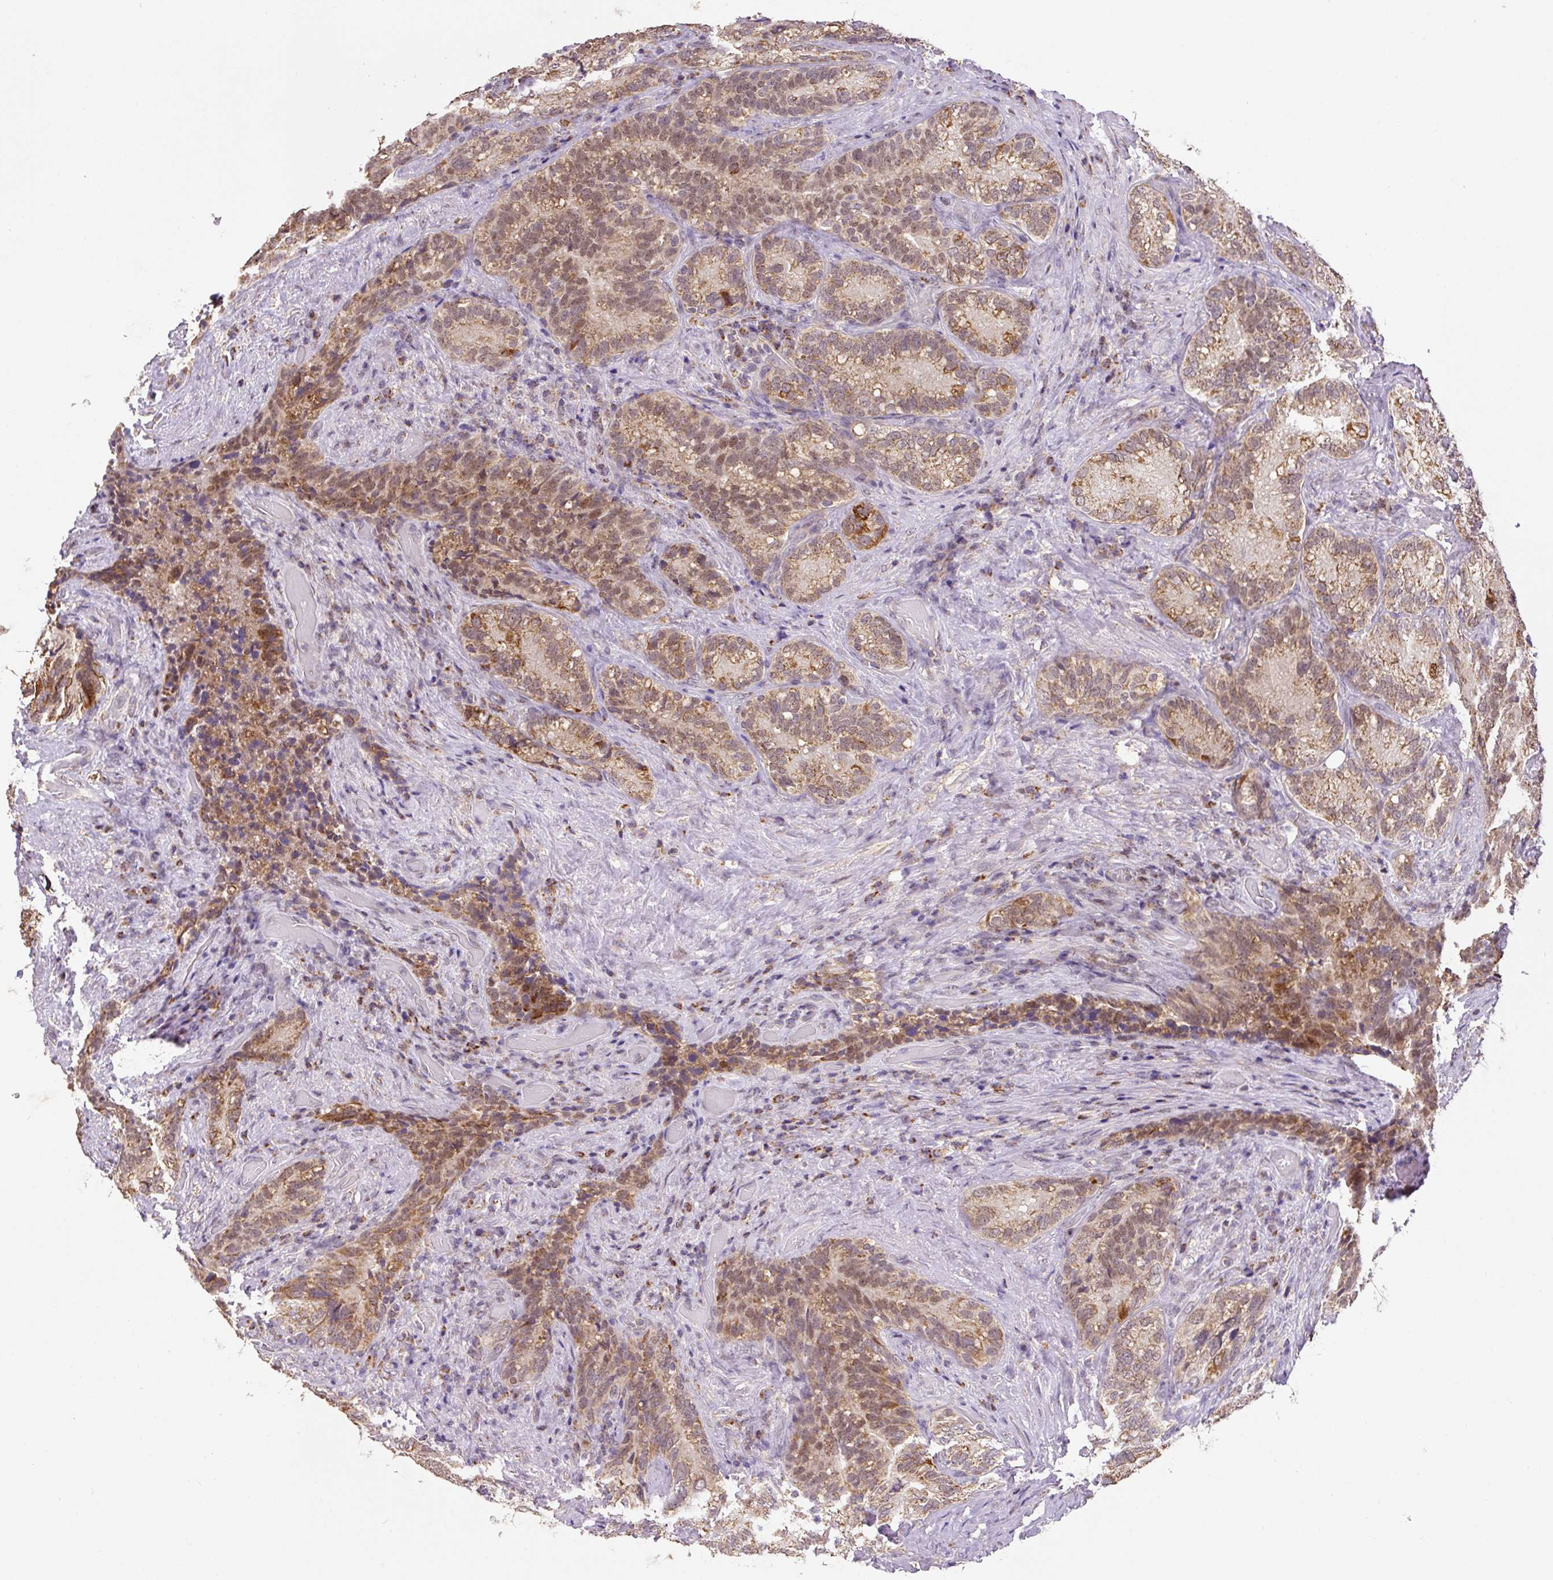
{"staining": {"intensity": "moderate", "quantity": ">75%", "location": "cytoplasmic/membranous,nuclear"}, "tissue": "seminal vesicle", "cell_type": "Glandular cells", "image_type": "normal", "snomed": [{"axis": "morphology", "description": "Normal tissue, NOS"}, {"axis": "topography", "description": "Seminal veicle"}], "caption": "Human seminal vesicle stained for a protein (brown) displays moderate cytoplasmic/membranous,nuclear positive staining in approximately >75% of glandular cells.", "gene": "MFSD9", "patient": {"sex": "male", "age": 68}}